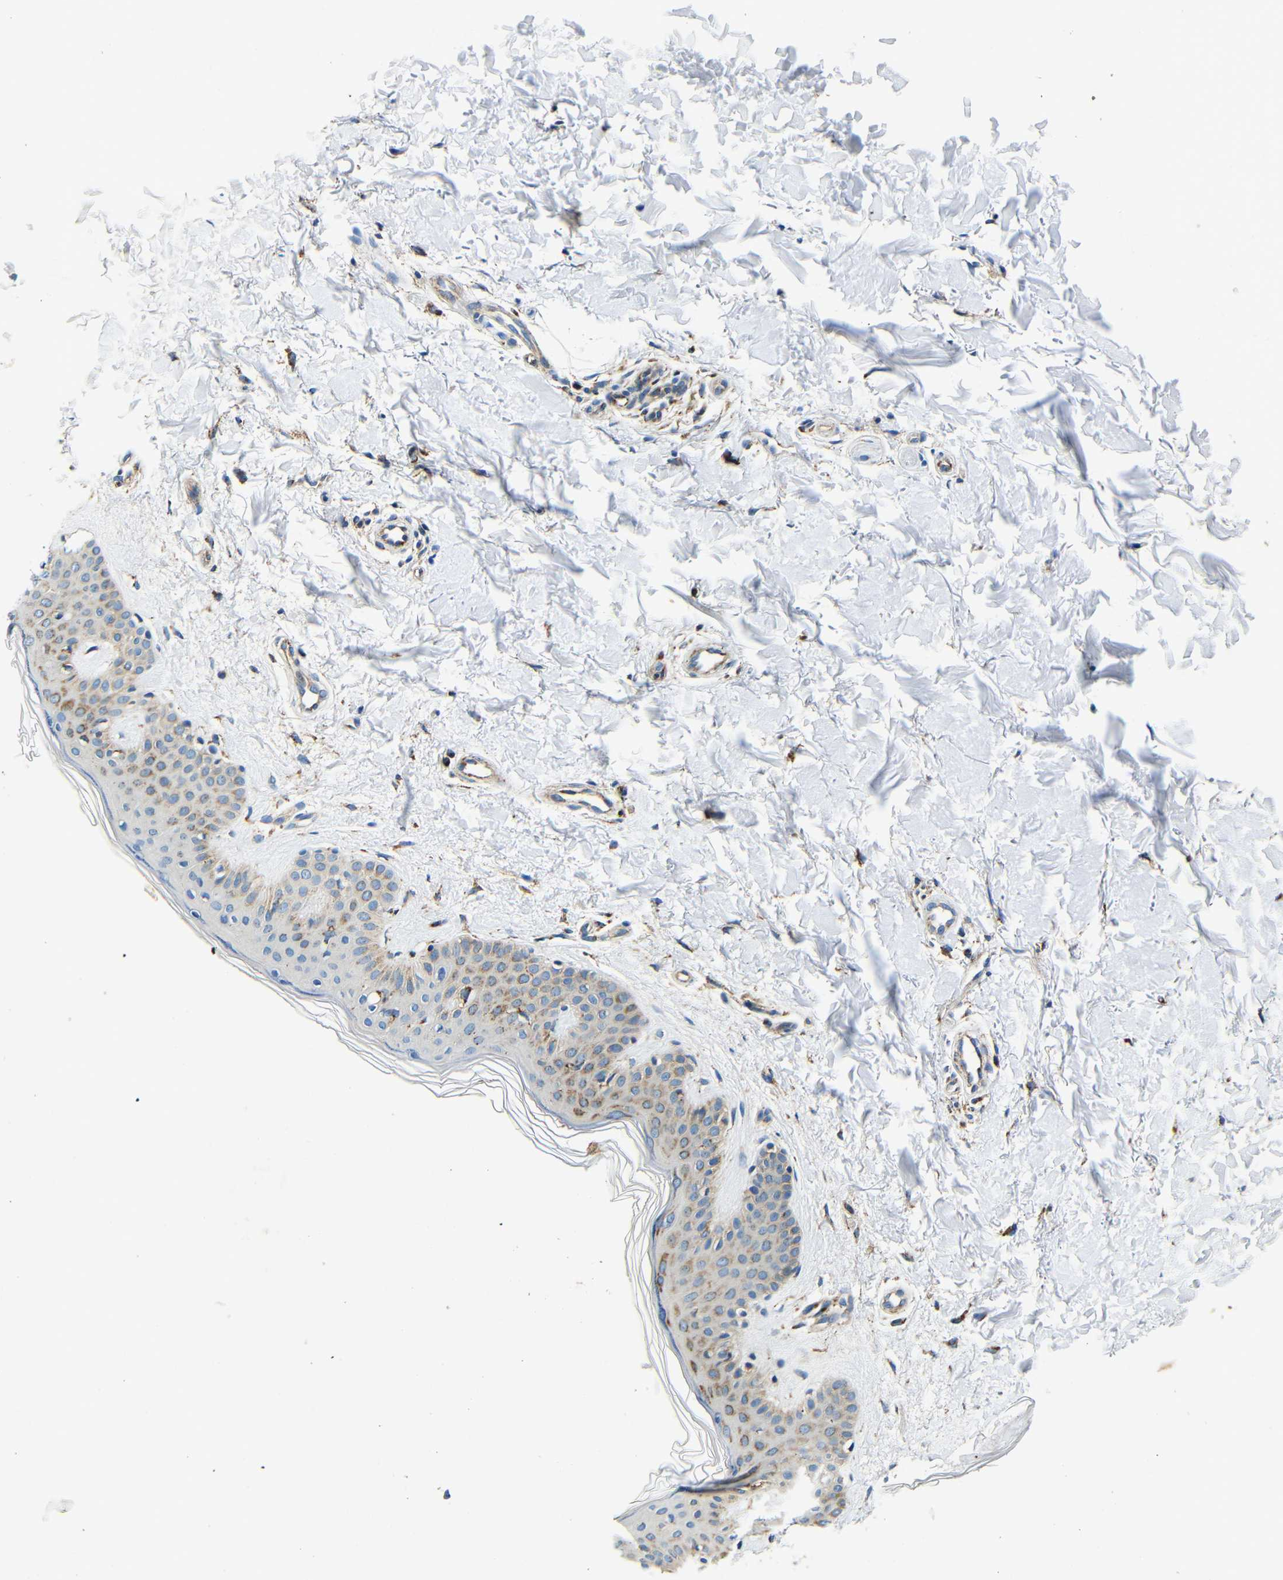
{"staining": {"intensity": "moderate", "quantity": ">75%", "location": "cytoplasmic/membranous"}, "tissue": "skin", "cell_type": "Fibroblasts", "image_type": "normal", "snomed": [{"axis": "morphology", "description": "Normal tissue, NOS"}, {"axis": "topography", "description": "Skin"}], "caption": "This photomicrograph reveals immunohistochemistry staining of unremarkable human skin, with medium moderate cytoplasmic/membranous staining in about >75% of fibroblasts.", "gene": "GALNT18", "patient": {"sex": "male", "age": 67}}